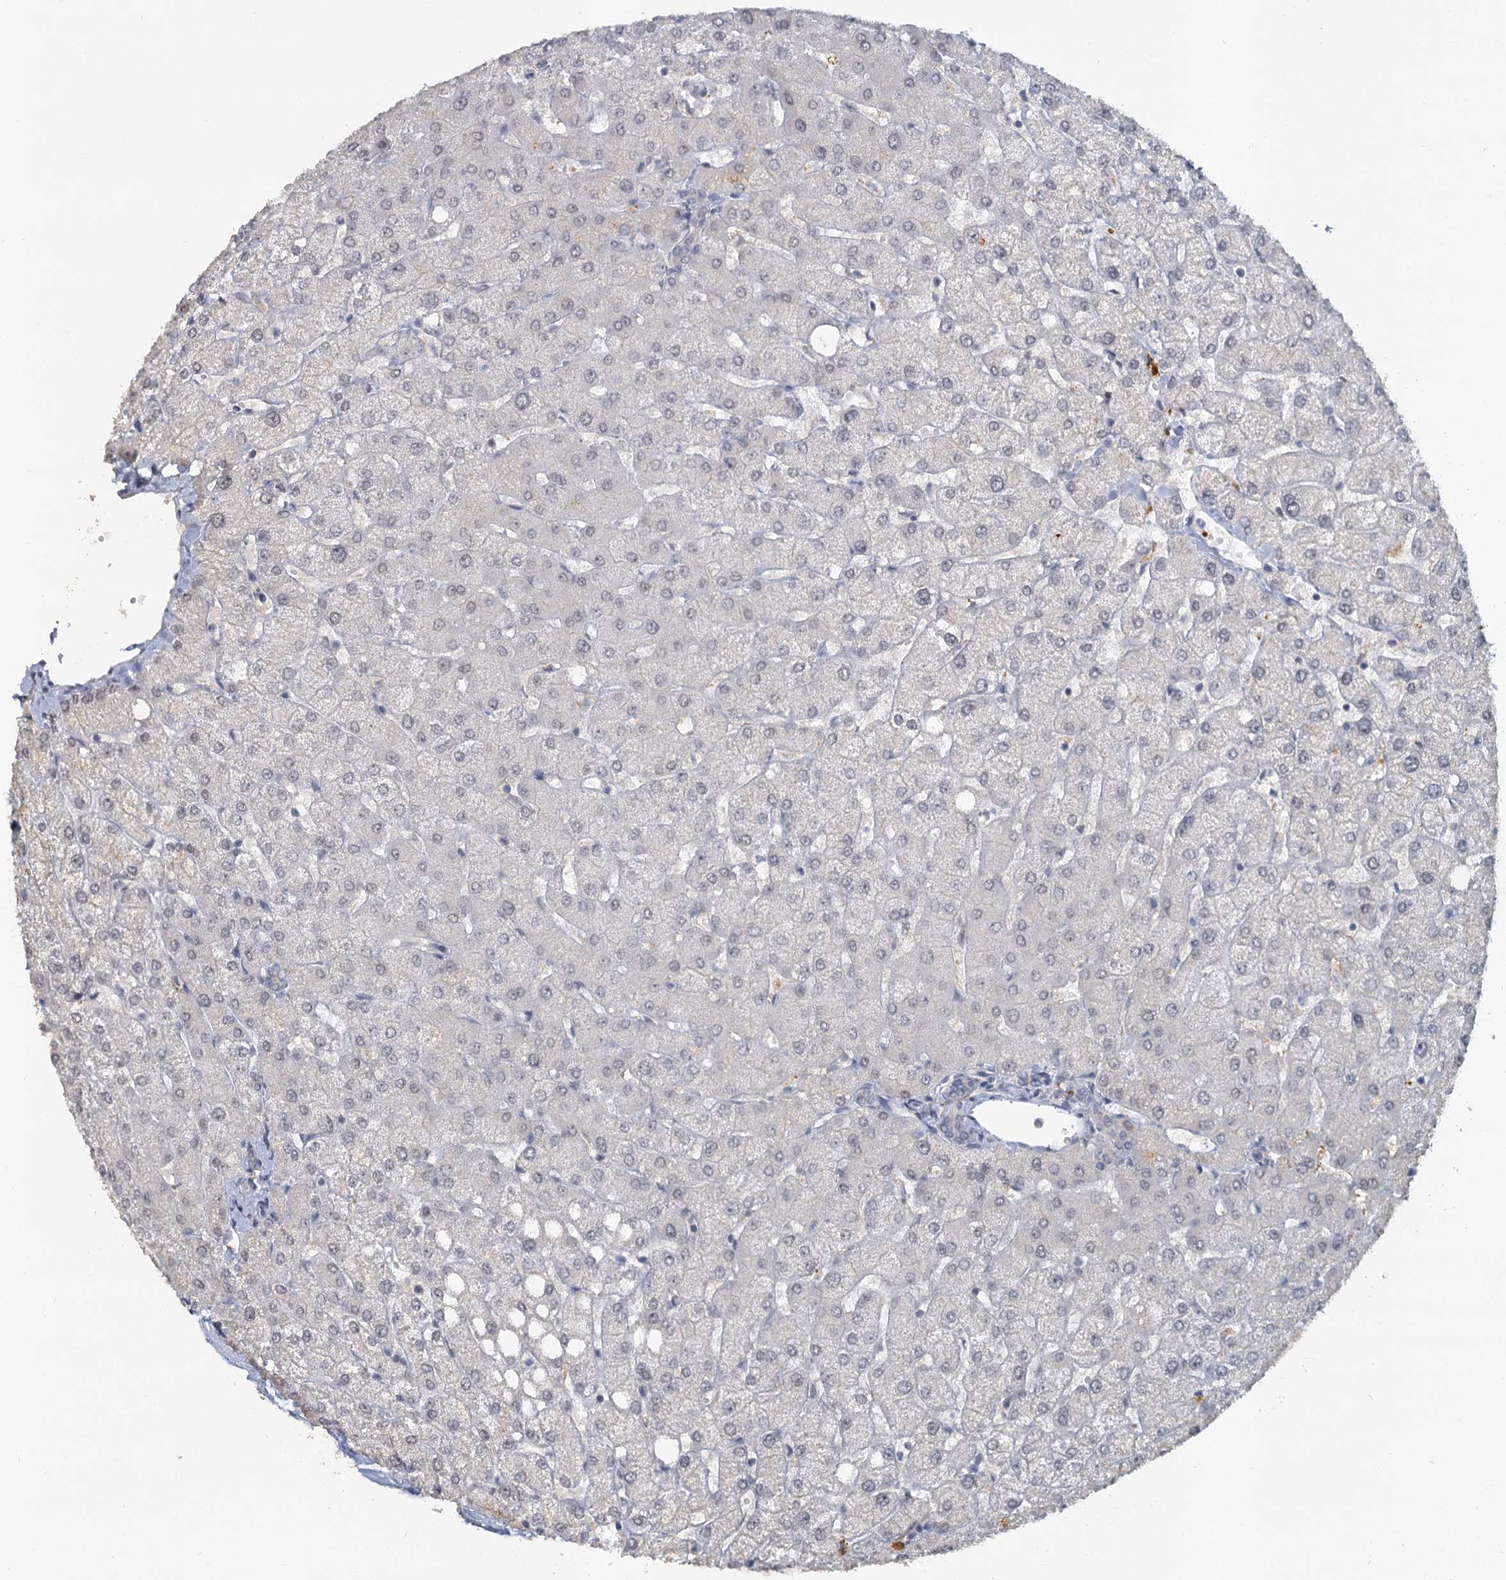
{"staining": {"intensity": "negative", "quantity": "none", "location": "none"}, "tissue": "liver", "cell_type": "Cholangiocytes", "image_type": "normal", "snomed": [{"axis": "morphology", "description": "Normal tissue, NOS"}, {"axis": "topography", "description": "Liver"}], "caption": "IHC histopathology image of normal liver: liver stained with DAB (3,3'-diaminobenzidine) exhibits no significant protein positivity in cholangiocytes. (Stains: DAB IHC with hematoxylin counter stain, Microscopy: brightfield microscopy at high magnification).", "gene": "MUCL1", "patient": {"sex": "female", "age": 54}}